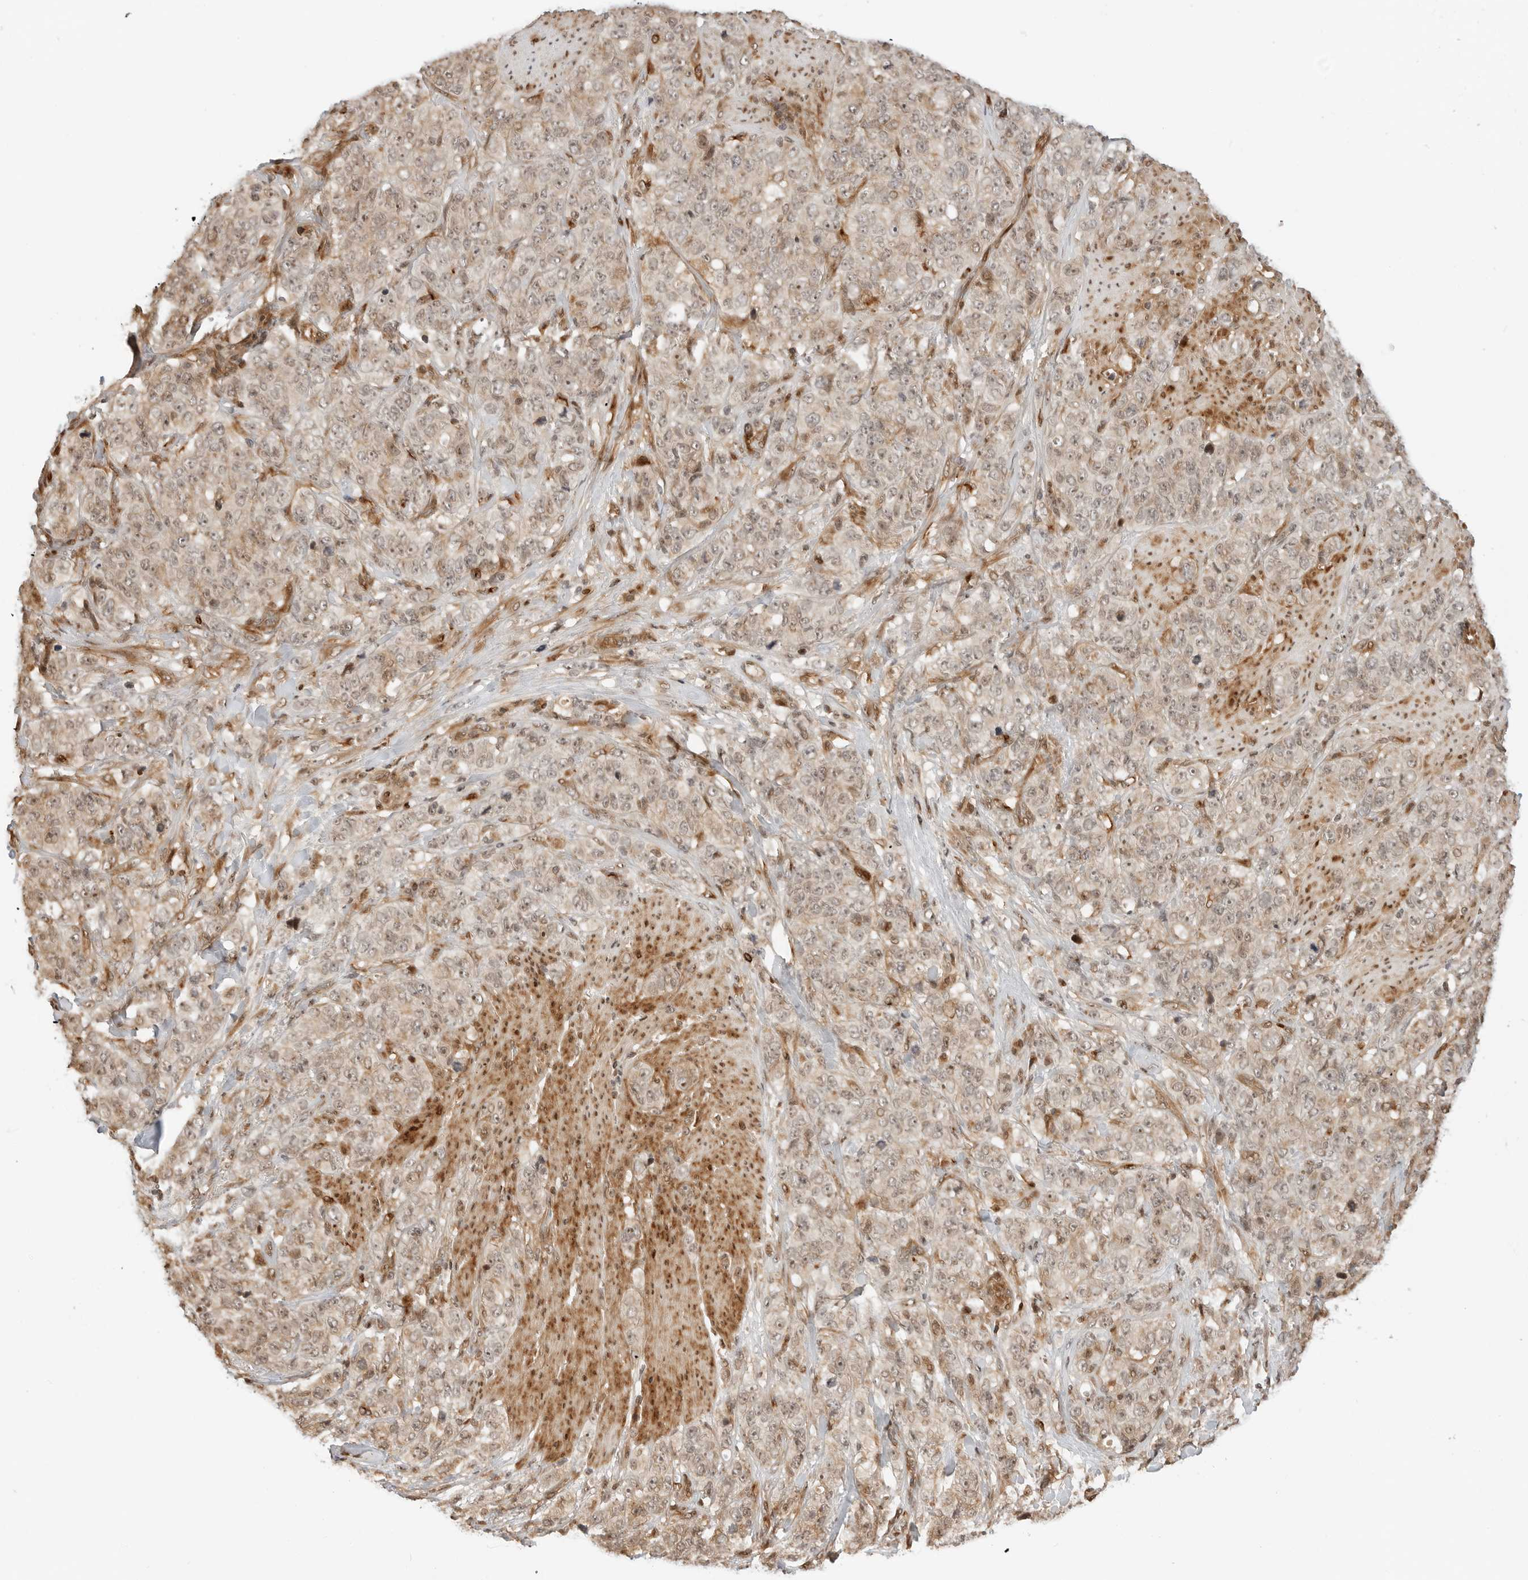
{"staining": {"intensity": "weak", "quantity": ">75%", "location": "nuclear"}, "tissue": "stomach cancer", "cell_type": "Tumor cells", "image_type": "cancer", "snomed": [{"axis": "morphology", "description": "Adenocarcinoma, NOS"}, {"axis": "topography", "description": "Stomach"}], "caption": "This photomicrograph reveals adenocarcinoma (stomach) stained with immunohistochemistry to label a protein in brown. The nuclear of tumor cells show weak positivity for the protein. Nuclei are counter-stained blue.", "gene": "GEM", "patient": {"sex": "male", "age": 48}}